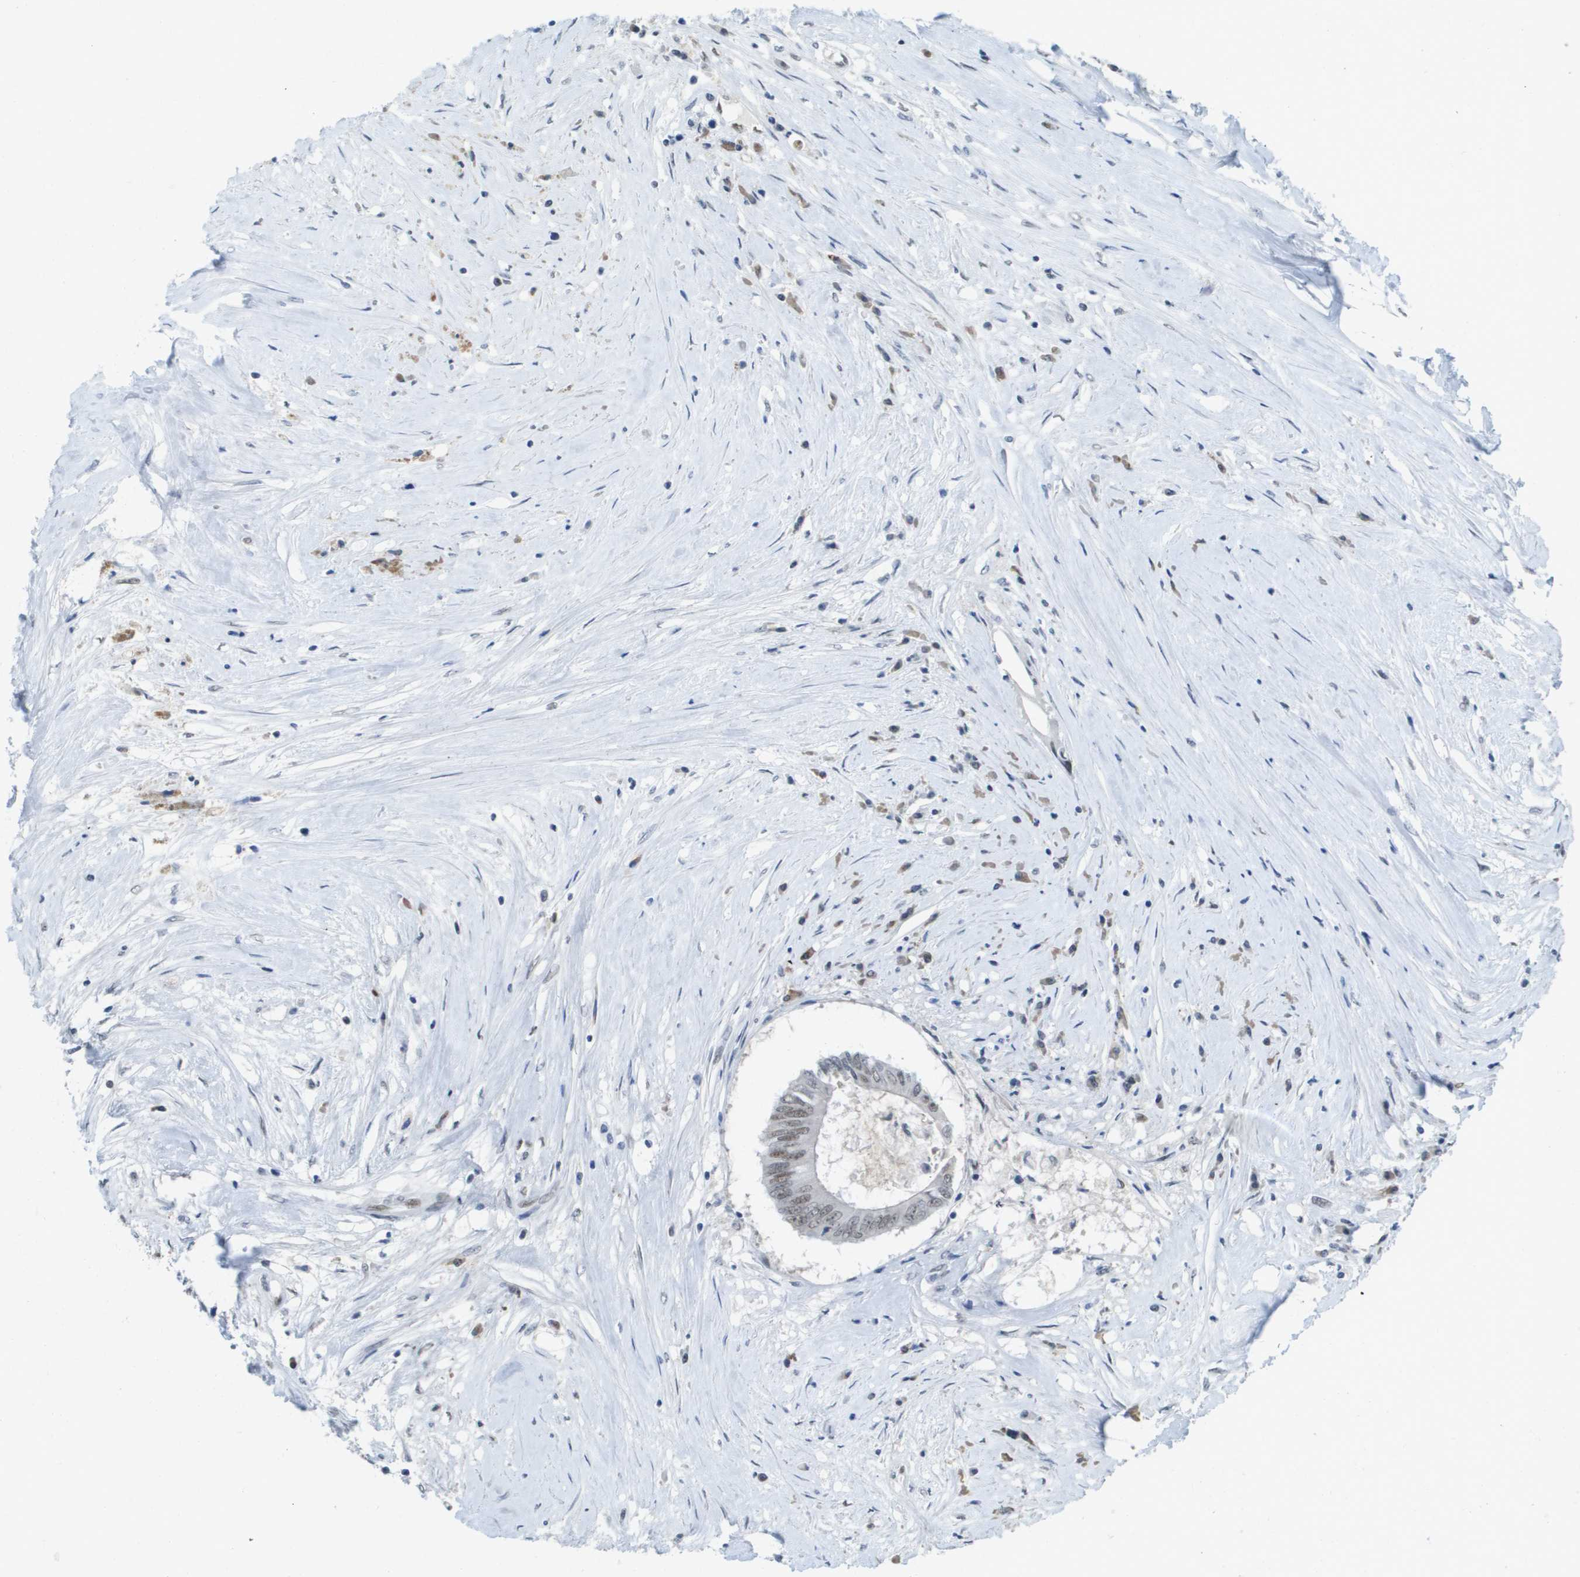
{"staining": {"intensity": "weak", "quantity": "<25%", "location": "nuclear"}, "tissue": "colorectal cancer", "cell_type": "Tumor cells", "image_type": "cancer", "snomed": [{"axis": "morphology", "description": "Adenocarcinoma, NOS"}, {"axis": "topography", "description": "Rectum"}], "caption": "Immunohistochemical staining of human colorectal cancer reveals no significant positivity in tumor cells.", "gene": "TP53RK", "patient": {"sex": "male", "age": 63}}